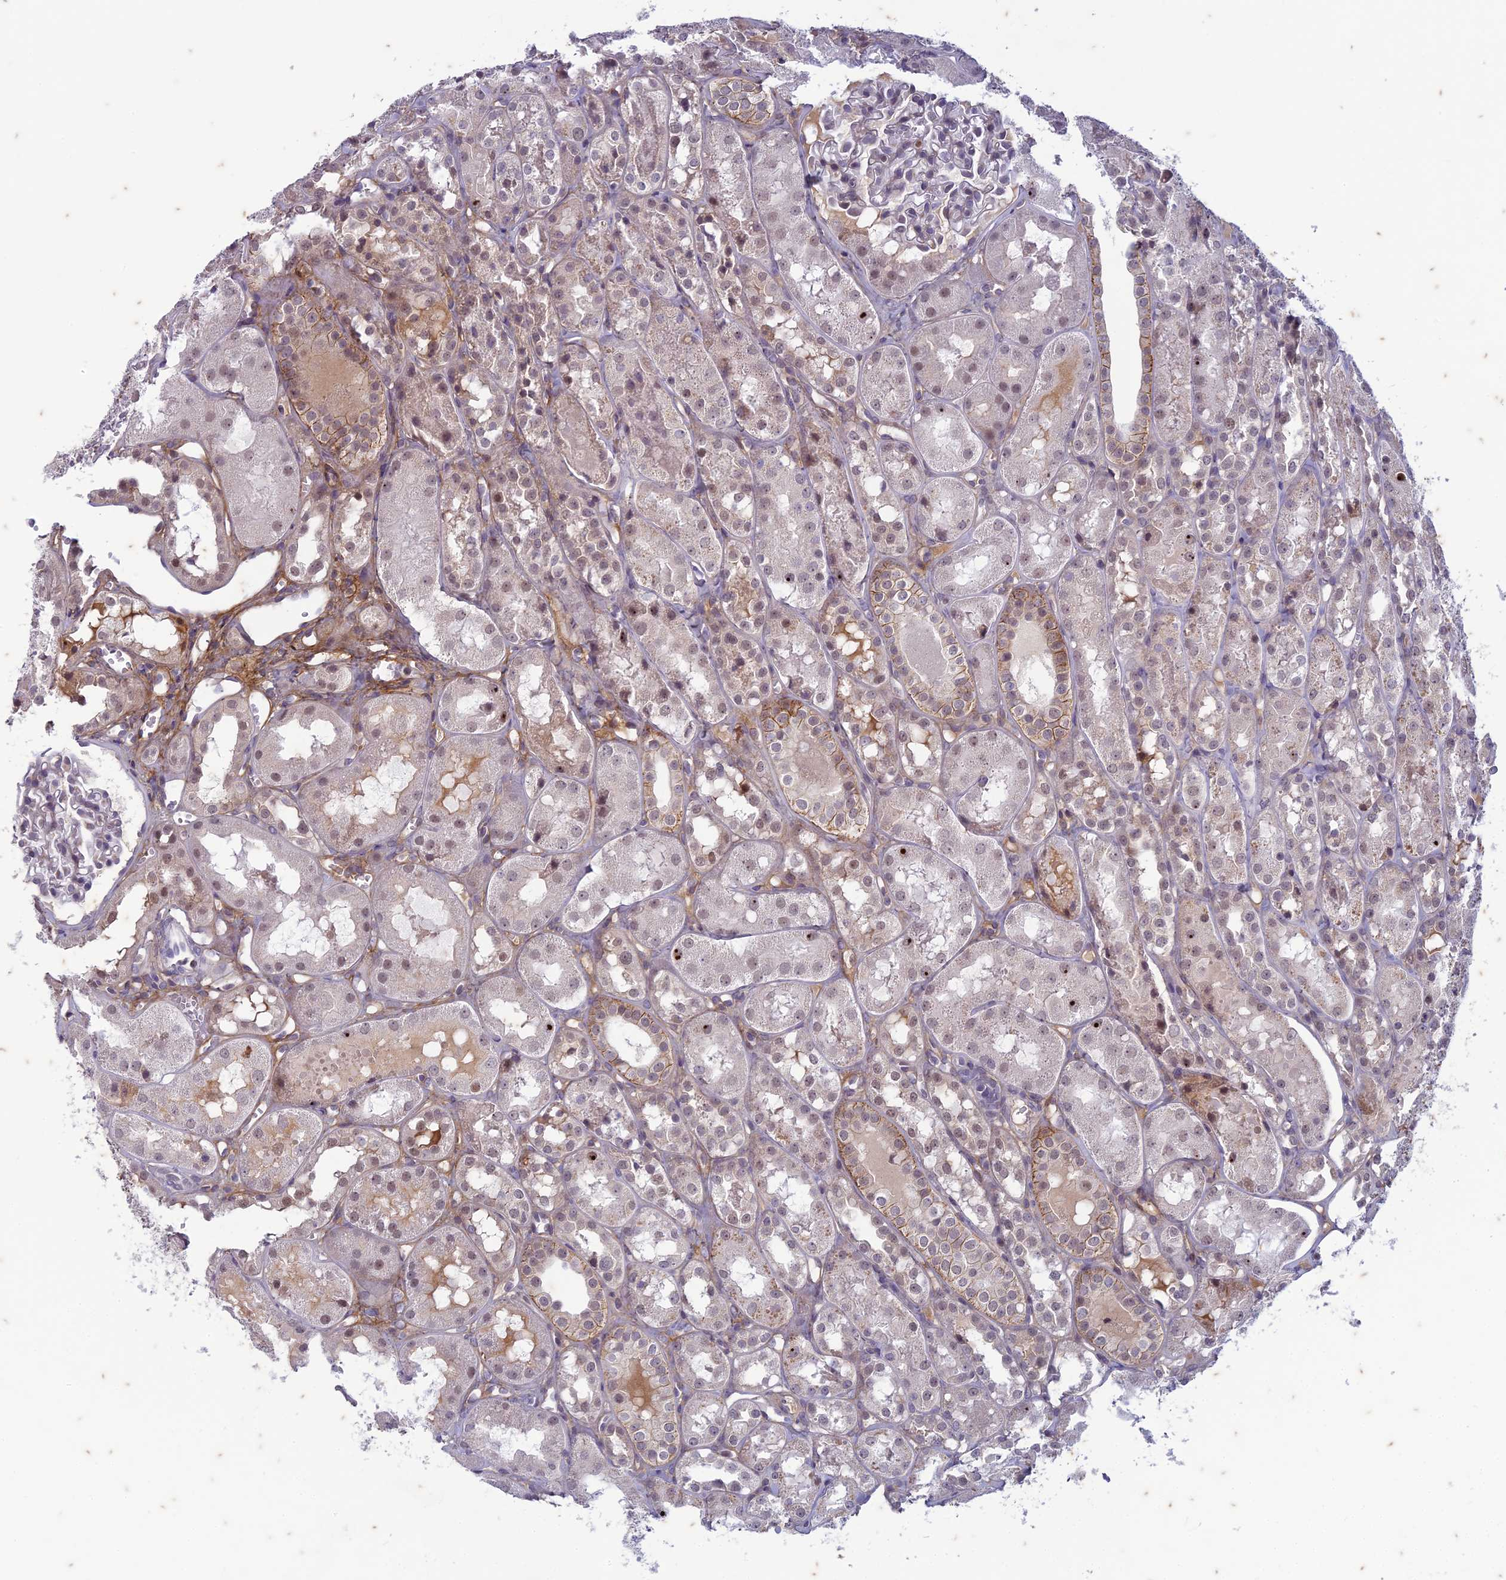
{"staining": {"intensity": "weak", "quantity": "<25%", "location": "cytoplasmic/membranous"}, "tissue": "kidney", "cell_type": "Cells in glomeruli", "image_type": "normal", "snomed": [{"axis": "morphology", "description": "Normal tissue, NOS"}, {"axis": "topography", "description": "Kidney"}], "caption": "IHC of normal human kidney reveals no expression in cells in glomeruli.", "gene": "PABPN1L", "patient": {"sex": "male", "age": 16}}